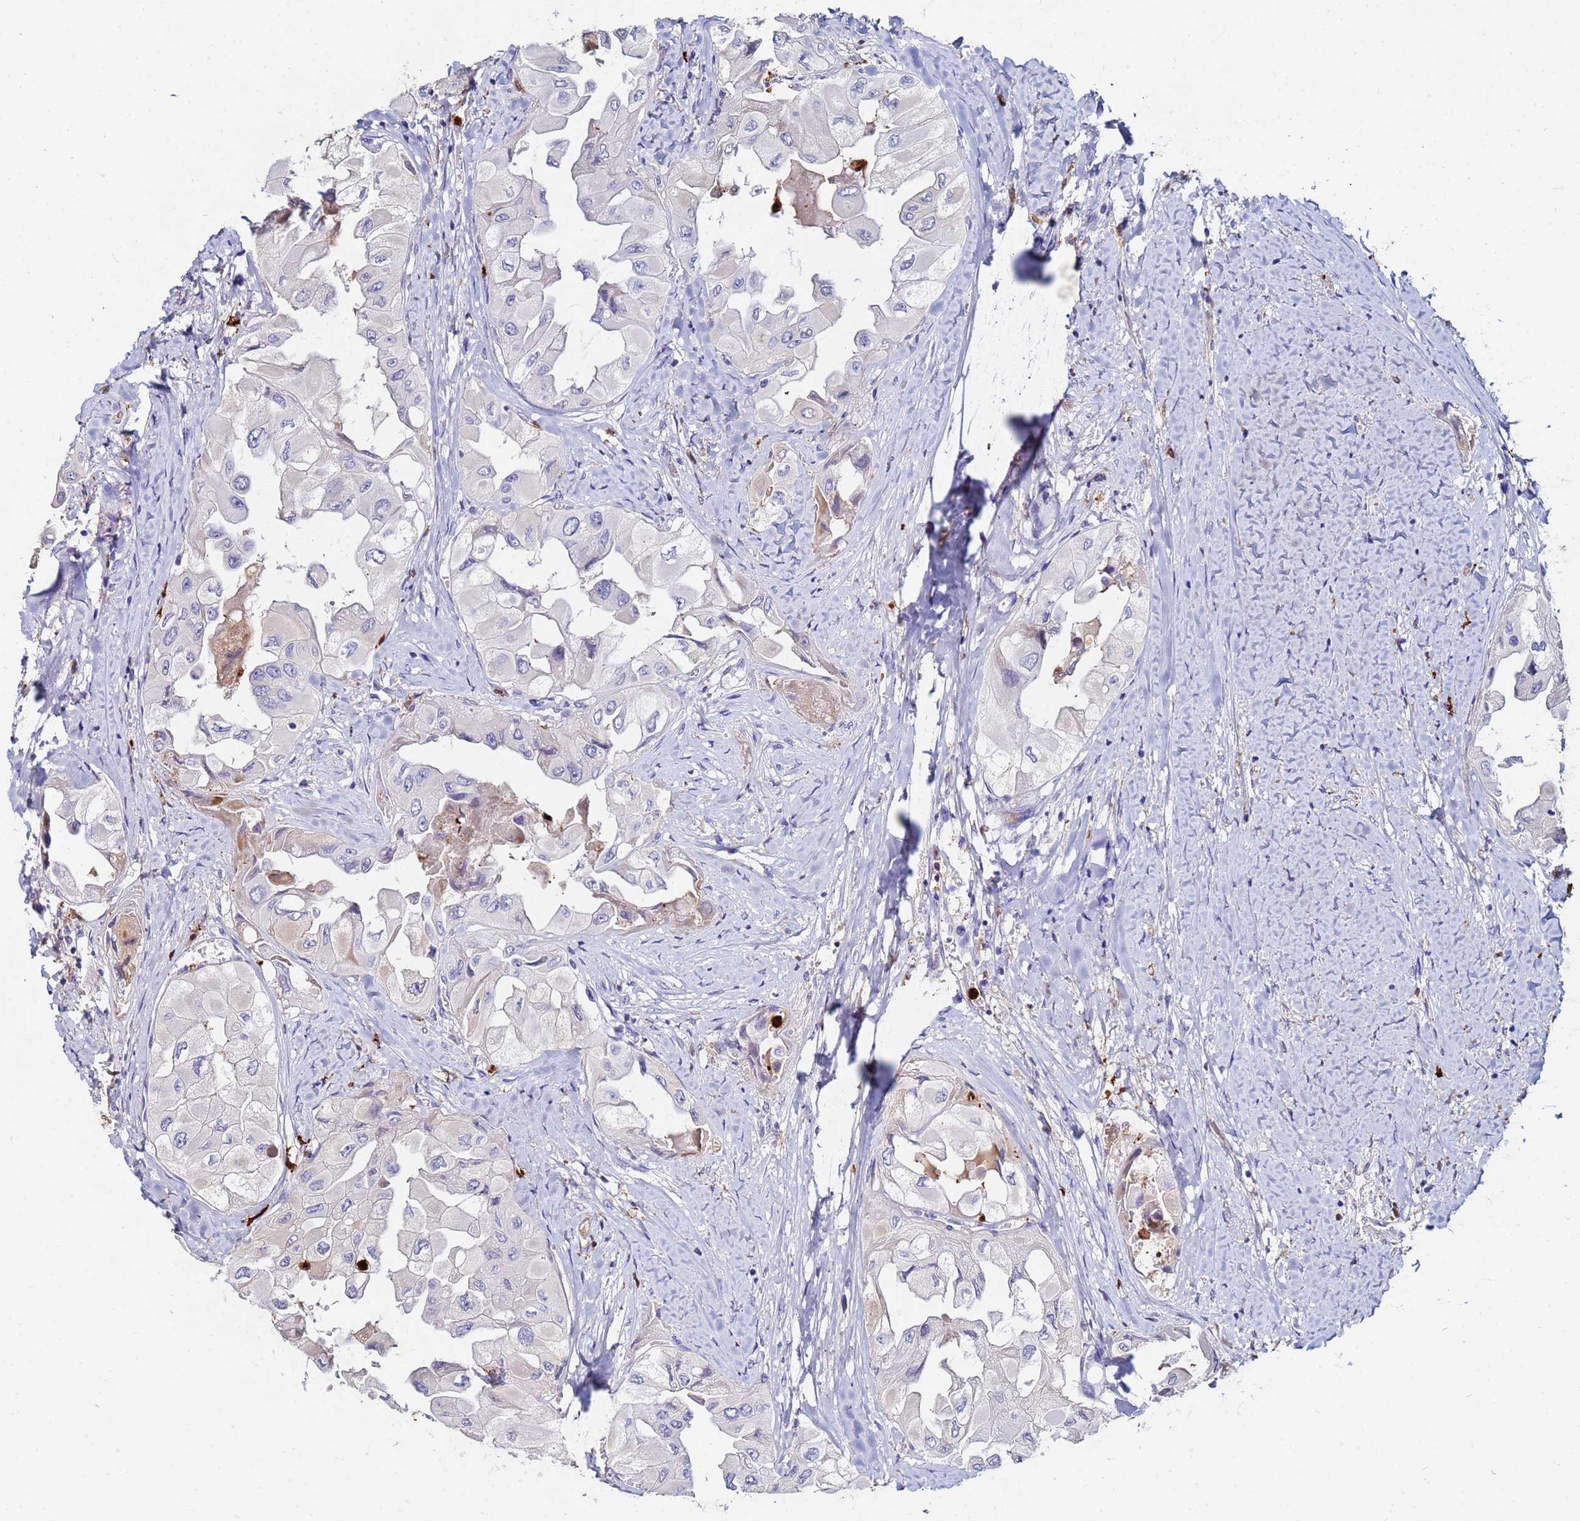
{"staining": {"intensity": "negative", "quantity": "none", "location": "none"}, "tissue": "thyroid cancer", "cell_type": "Tumor cells", "image_type": "cancer", "snomed": [{"axis": "morphology", "description": "Normal tissue, NOS"}, {"axis": "morphology", "description": "Papillary adenocarcinoma, NOS"}, {"axis": "topography", "description": "Thyroid gland"}], "caption": "This photomicrograph is of thyroid papillary adenocarcinoma stained with immunohistochemistry to label a protein in brown with the nuclei are counter-stained blue. There is no staining in tumor cells.", "gene": "TUBAL3", "patient": {"sex": "female", "age": 59}}